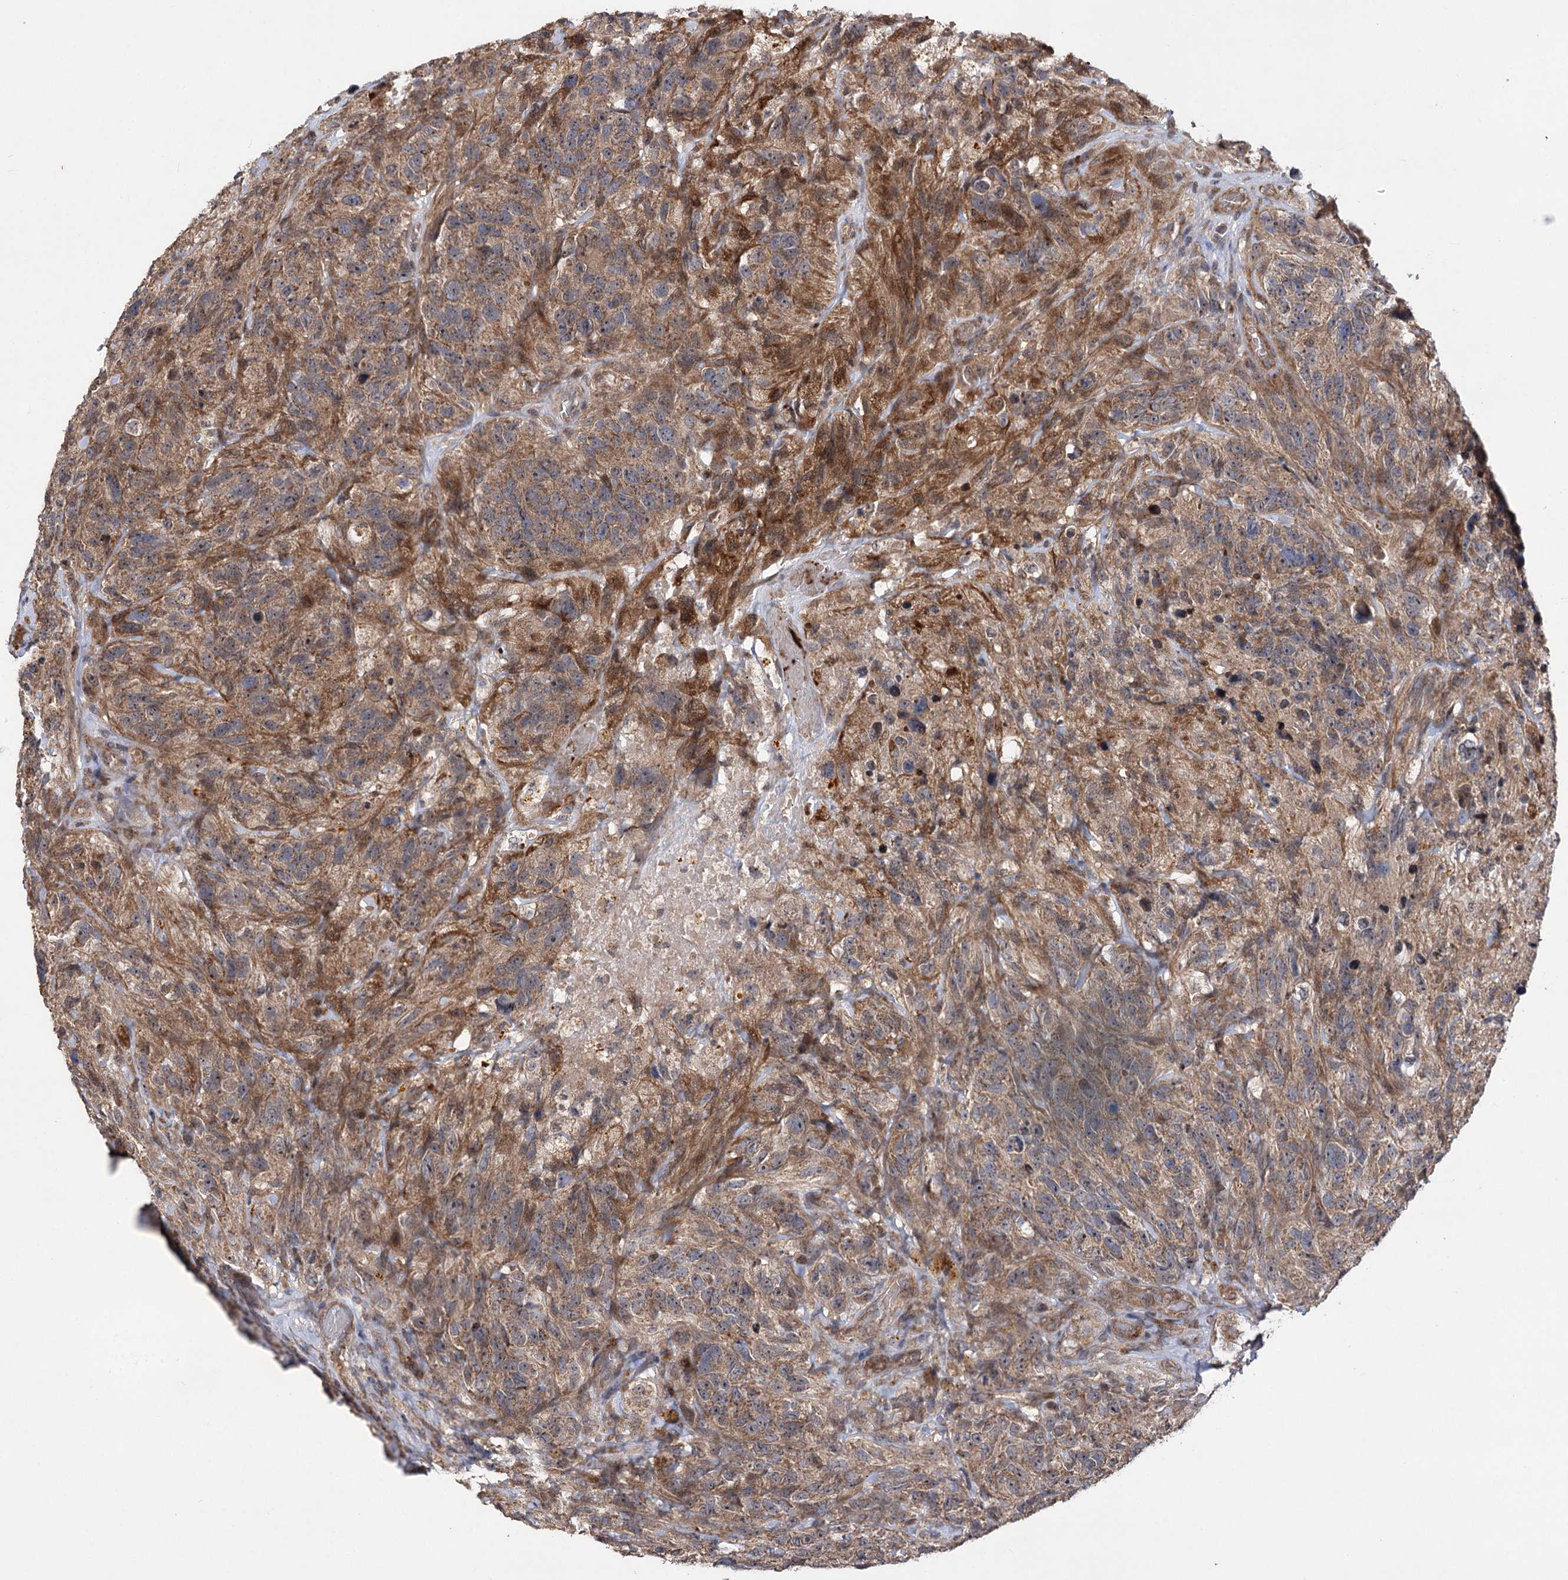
{"staining": {"intensity": "moderate", "quantity": ">75%", "location": "cytoplasmic/membranous"}, "tissue": "glioma", "cell_type": "Tumor cells", "image_type": "cancer", "snomed": [{"axis": "morphology", "description": "Glioma, malignant, High grade"}, {"axis": "topography", "description": "Brain"}], "caption": "High-grade glioma (malignant) tissue displays moderate cytoplasmic/membranous expression in approximately >75% of tumor cells (brown staining indicates protein expression, while blue staining denotes nuclei).", "gene": "TENM2", "patient": {"sex": "male", "age": 69}}